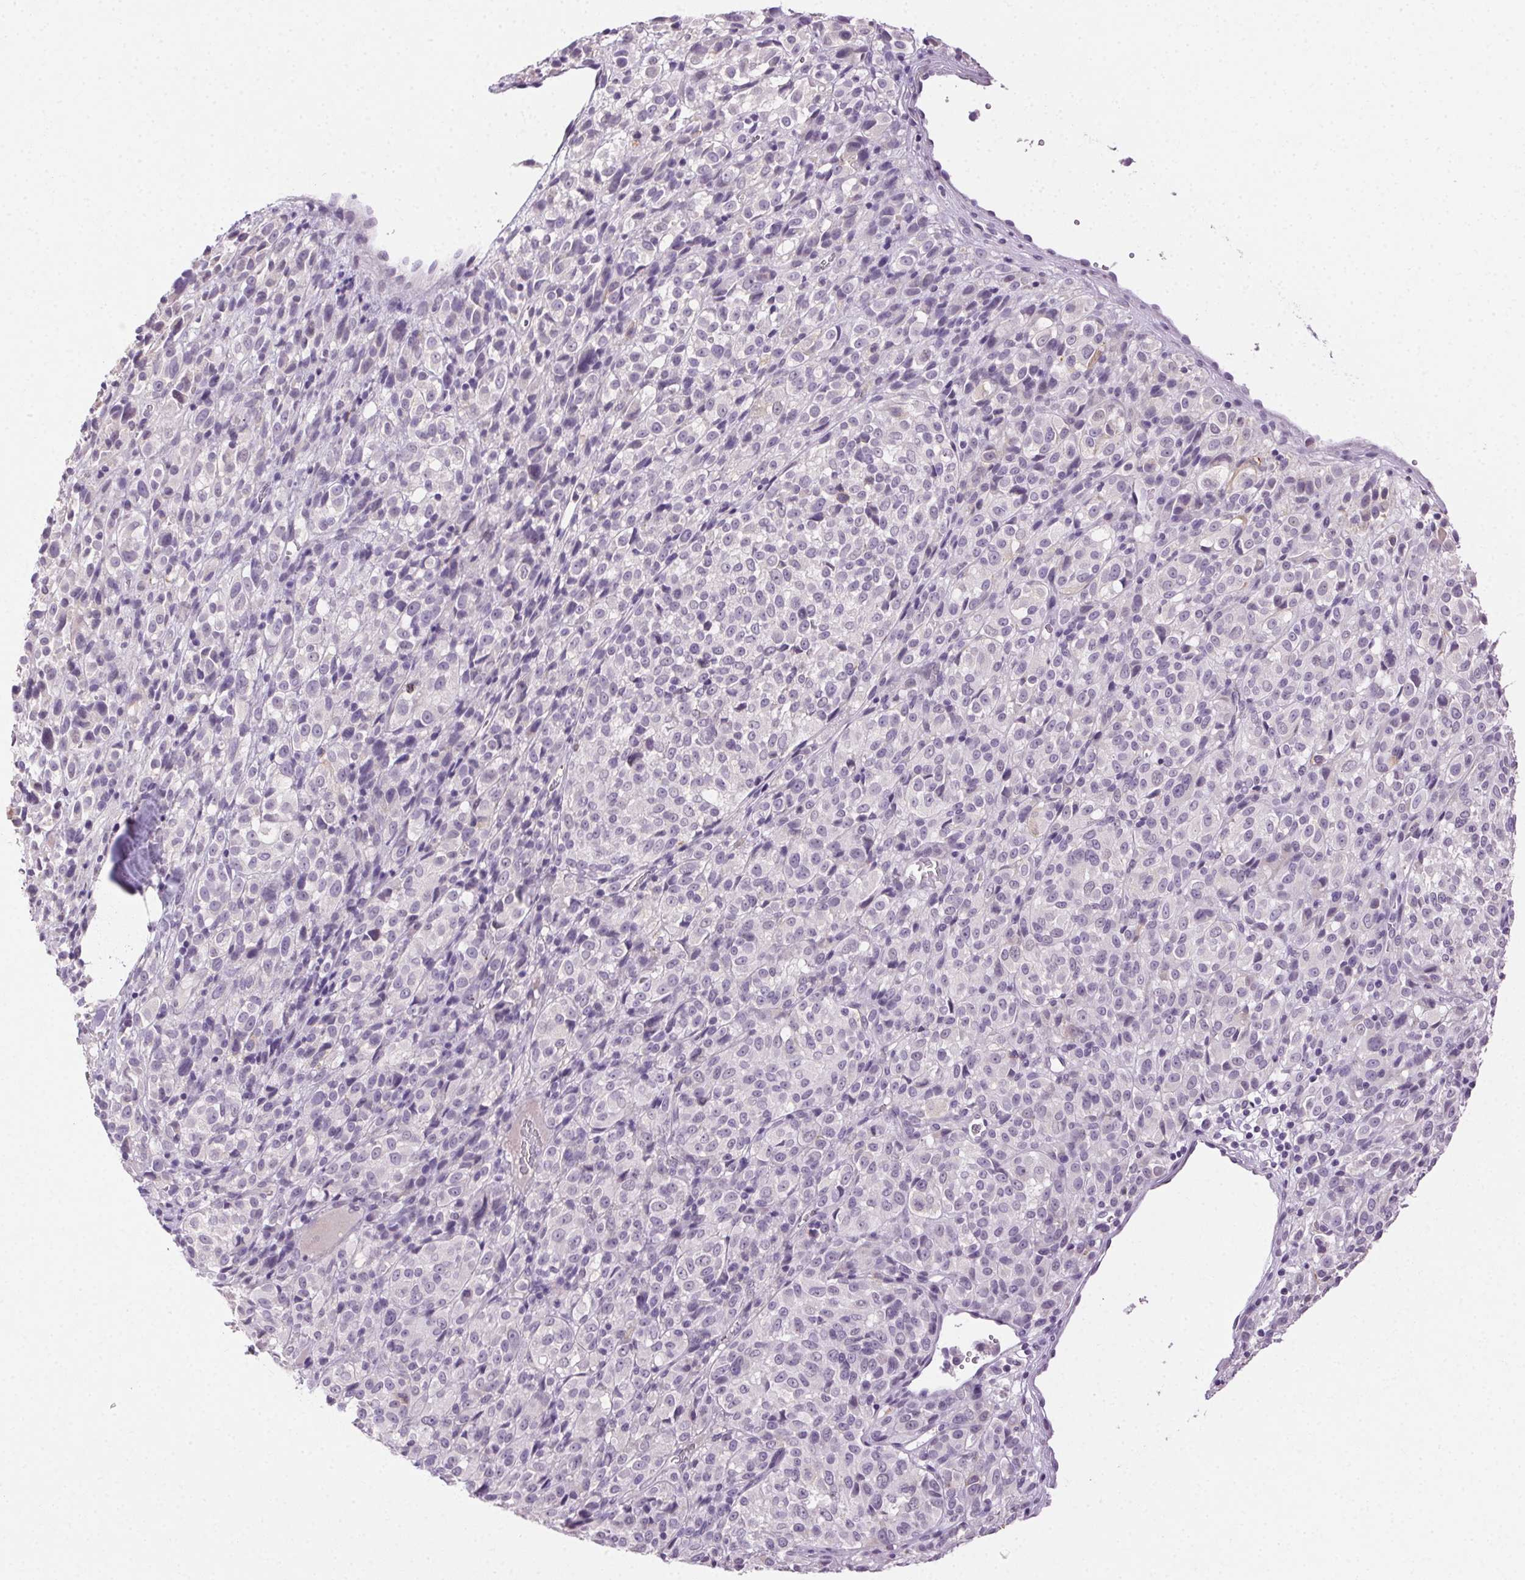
{"staining": {"intensity": "negative", "quantity": "none", "location": "none"}, "tissue": "melanoma", "cell_type": "Tumor cells", "image_type": "cancer", "snomed": [{"axis": "morphology", "description": "Malignant melanoma, Metastatic site"}, {"axis": "topography", "description": "Brain"}], "caption": "Tumor cells are negative for brown protein staining in malignant melanoma (metastatic site).", "gene": "CLDN10", "patient": {"sex": "female", "age": 56}}